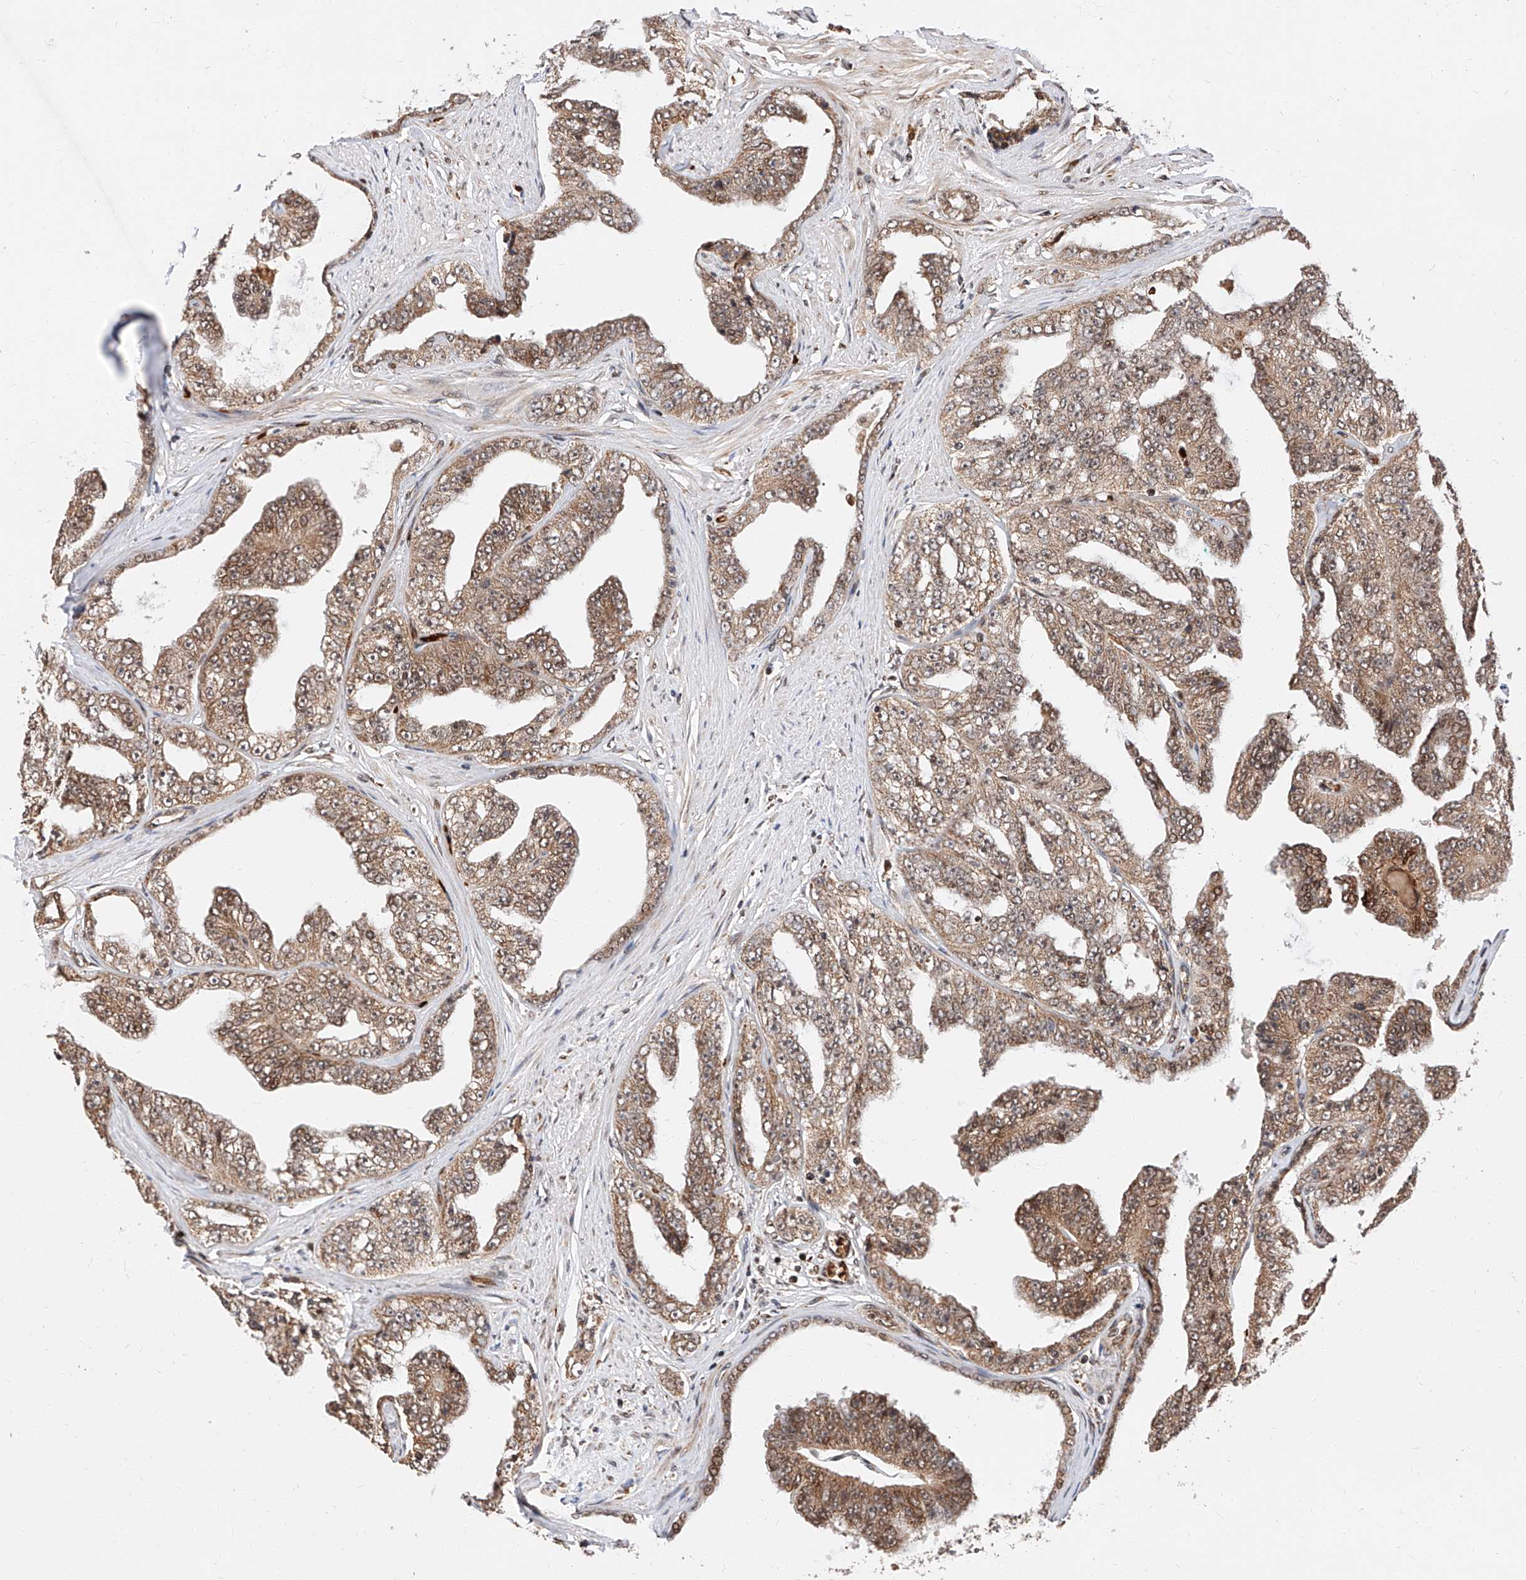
{"staining": {"intensity": "moderate", "quantity": "25%-75%", "location": "cytoplasmic/membranous,nuclear"}, "tissue": "prostate cancer", "cell_type": "Tumor cells", "image_type": "cancer", "snomed": [{"axis": "morphology", "description": "Adenocarcinoma, High grade"}, {"axis": "topography", "description": "Prostate"}], "caption": "Tumor cells exhibit medium levels of moderate cytoplasmic/membranous and nuclear positivity in approximately 25%-75% of cells in human adenocarcinoma (high-grade) (prostate).", "gene": "THTPA", "patient": {"sex": "male", "age": 71}}